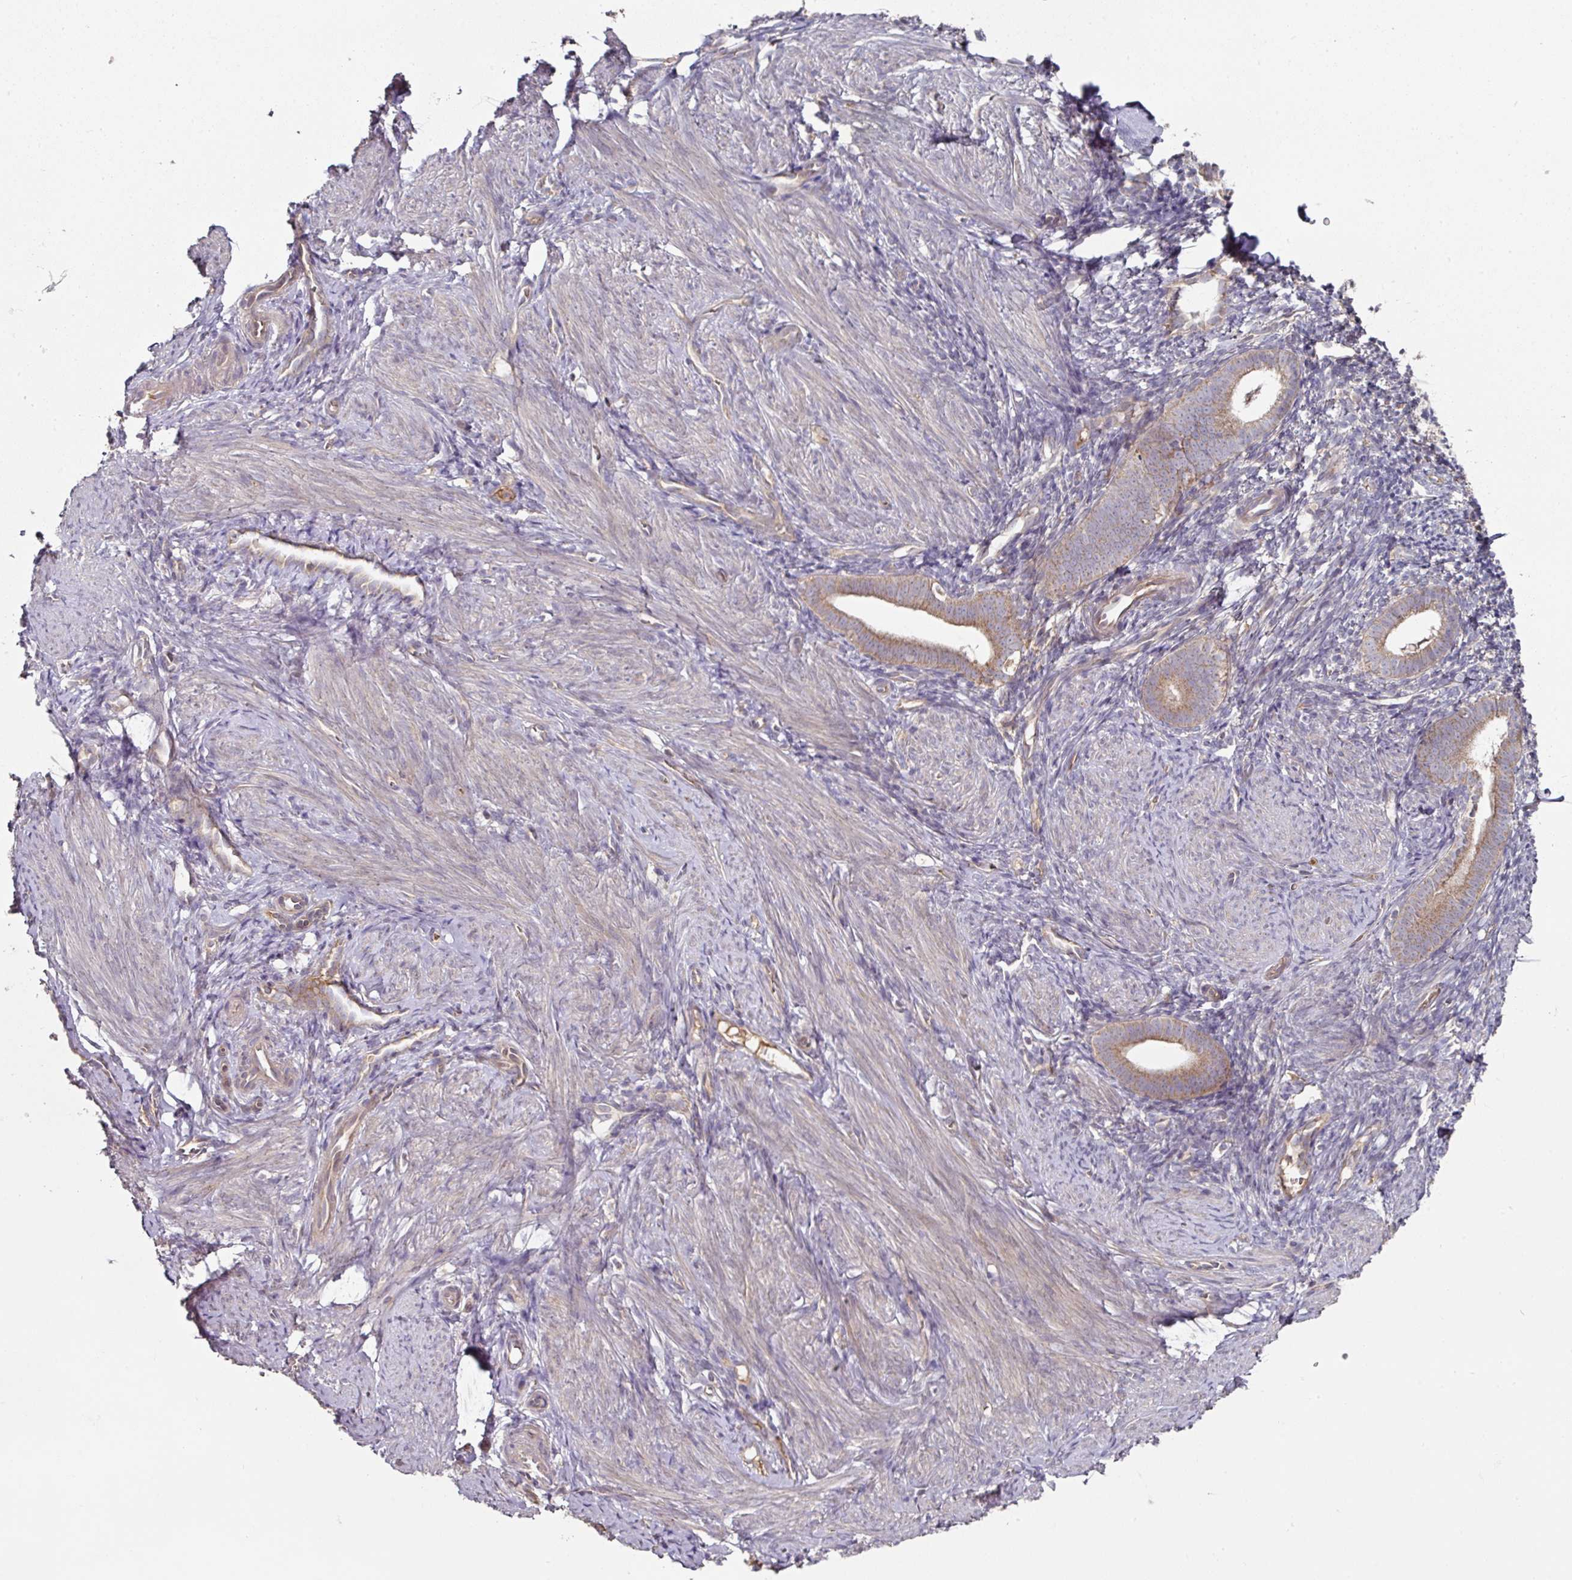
{"staining": {"intensity": "negative", "quantity": "none", "location": "none"}, "tissue": "endometrium", "cell_type": "Cells in endometrial stroma", "image_type": "normal", "snomed": [{"axis": "morphology", "description": "Normal tissue, NOS"}, {"axis": "topography", "description": "Endometrium"}], "caption": "A micrograph of endometrium stained for a protein demonstrates no brown staining in cells in endometrial stroma.", "gene": "DNAJC7", "patient": {"sex": "female", "age": 39}}